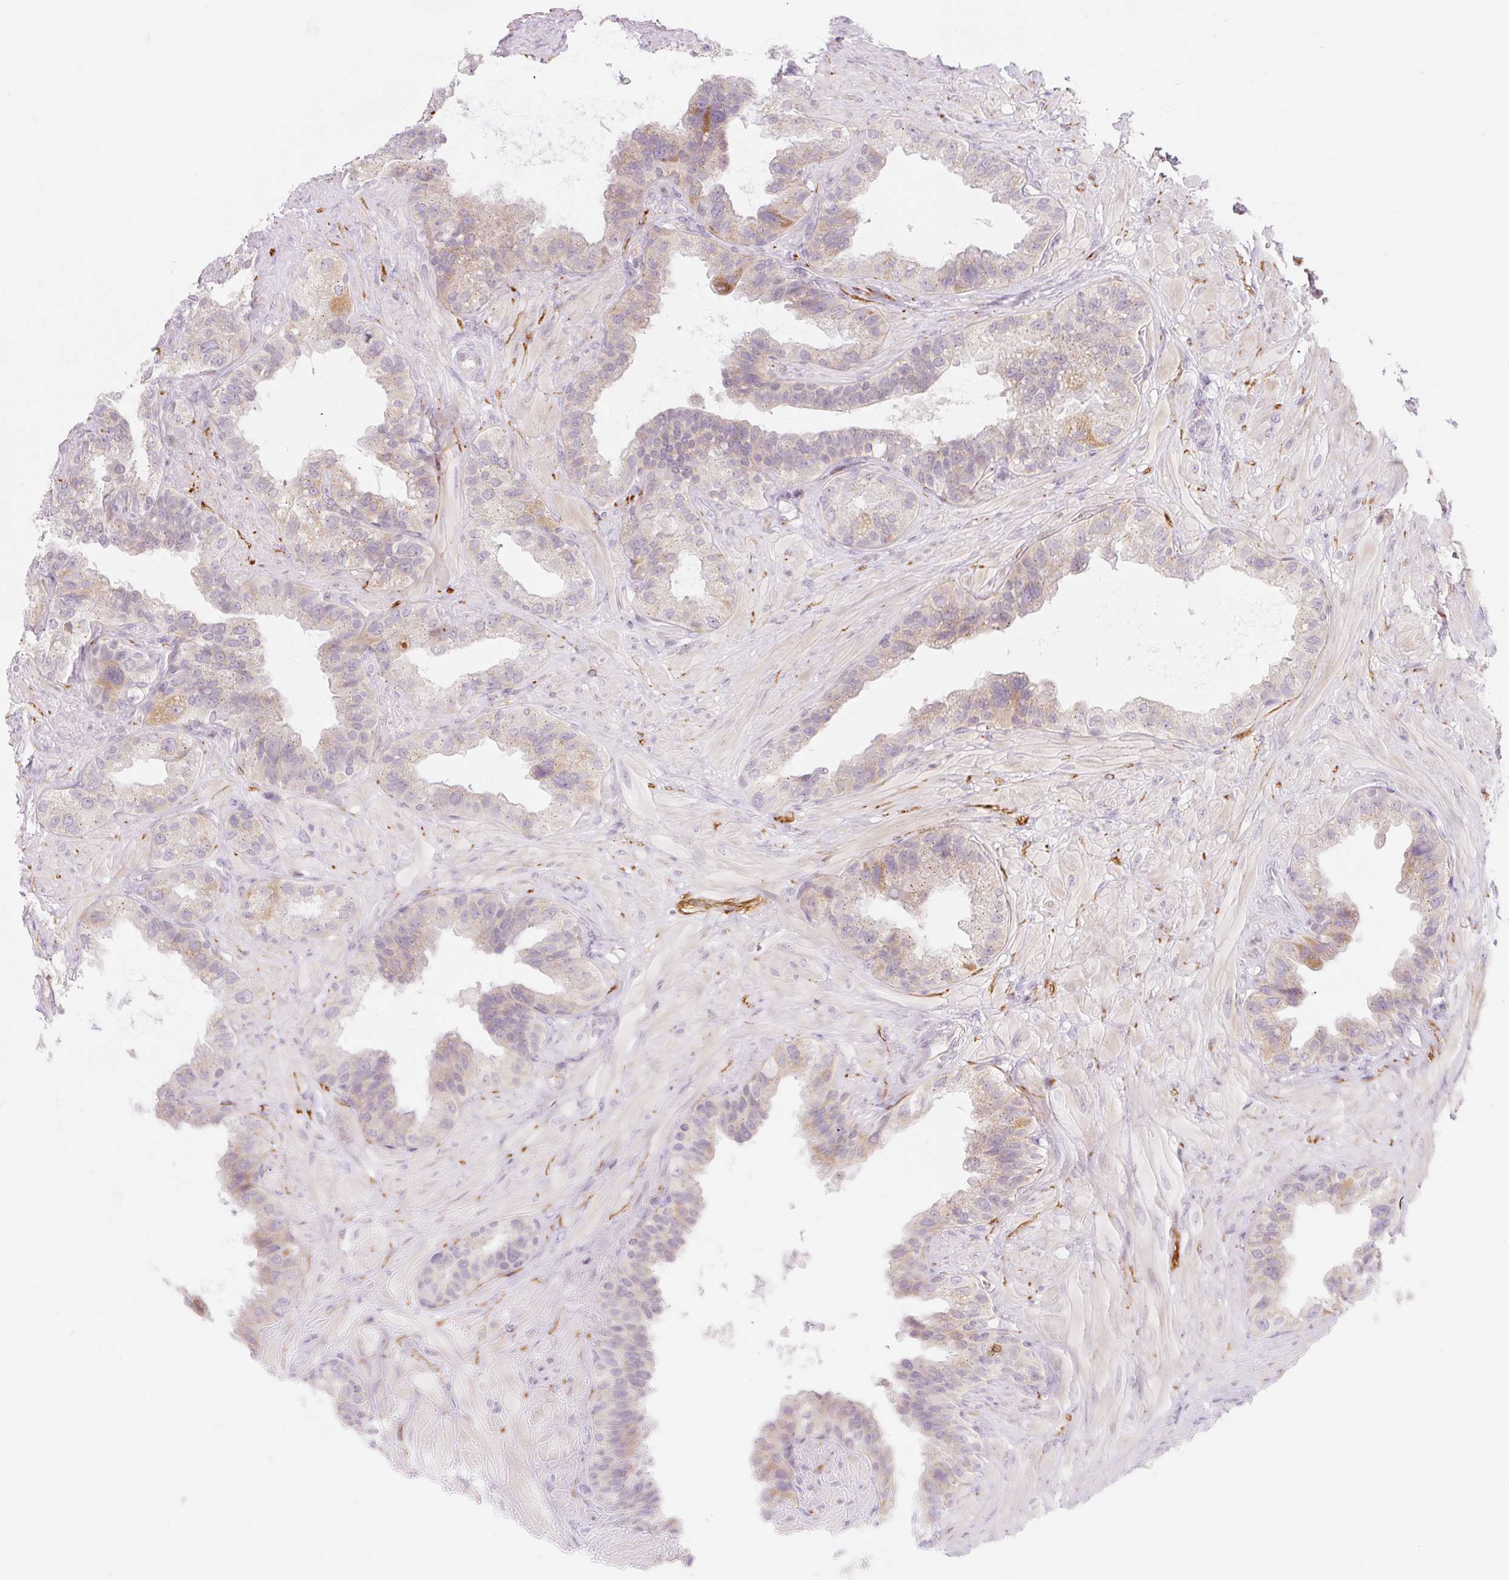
{"staining": {"intensity": "moderate", "quantity": "<25%", "location": "cytoplasmic/membranous"}, "tissue": "seminal vesicle", "cell_type": "Glandular cells", "image_type": "normal", "snomed": [{"axis": "morphology", "description": "Normal tissue, NOS"}, {"axis": "topography", "description": "Seminal veicle"}, {"axis": "topography", "description": "Peripheral nerve tissue"}], "caption": "High-power microscopy captured an immunohistochemistry image of normal seminal vesicle, revealing moderate cytoplasmic/membranous expression in approximately <25% of glandular cells.", "gene": "CASKIN1", "patient": {"sex": "male", "age": 76}}